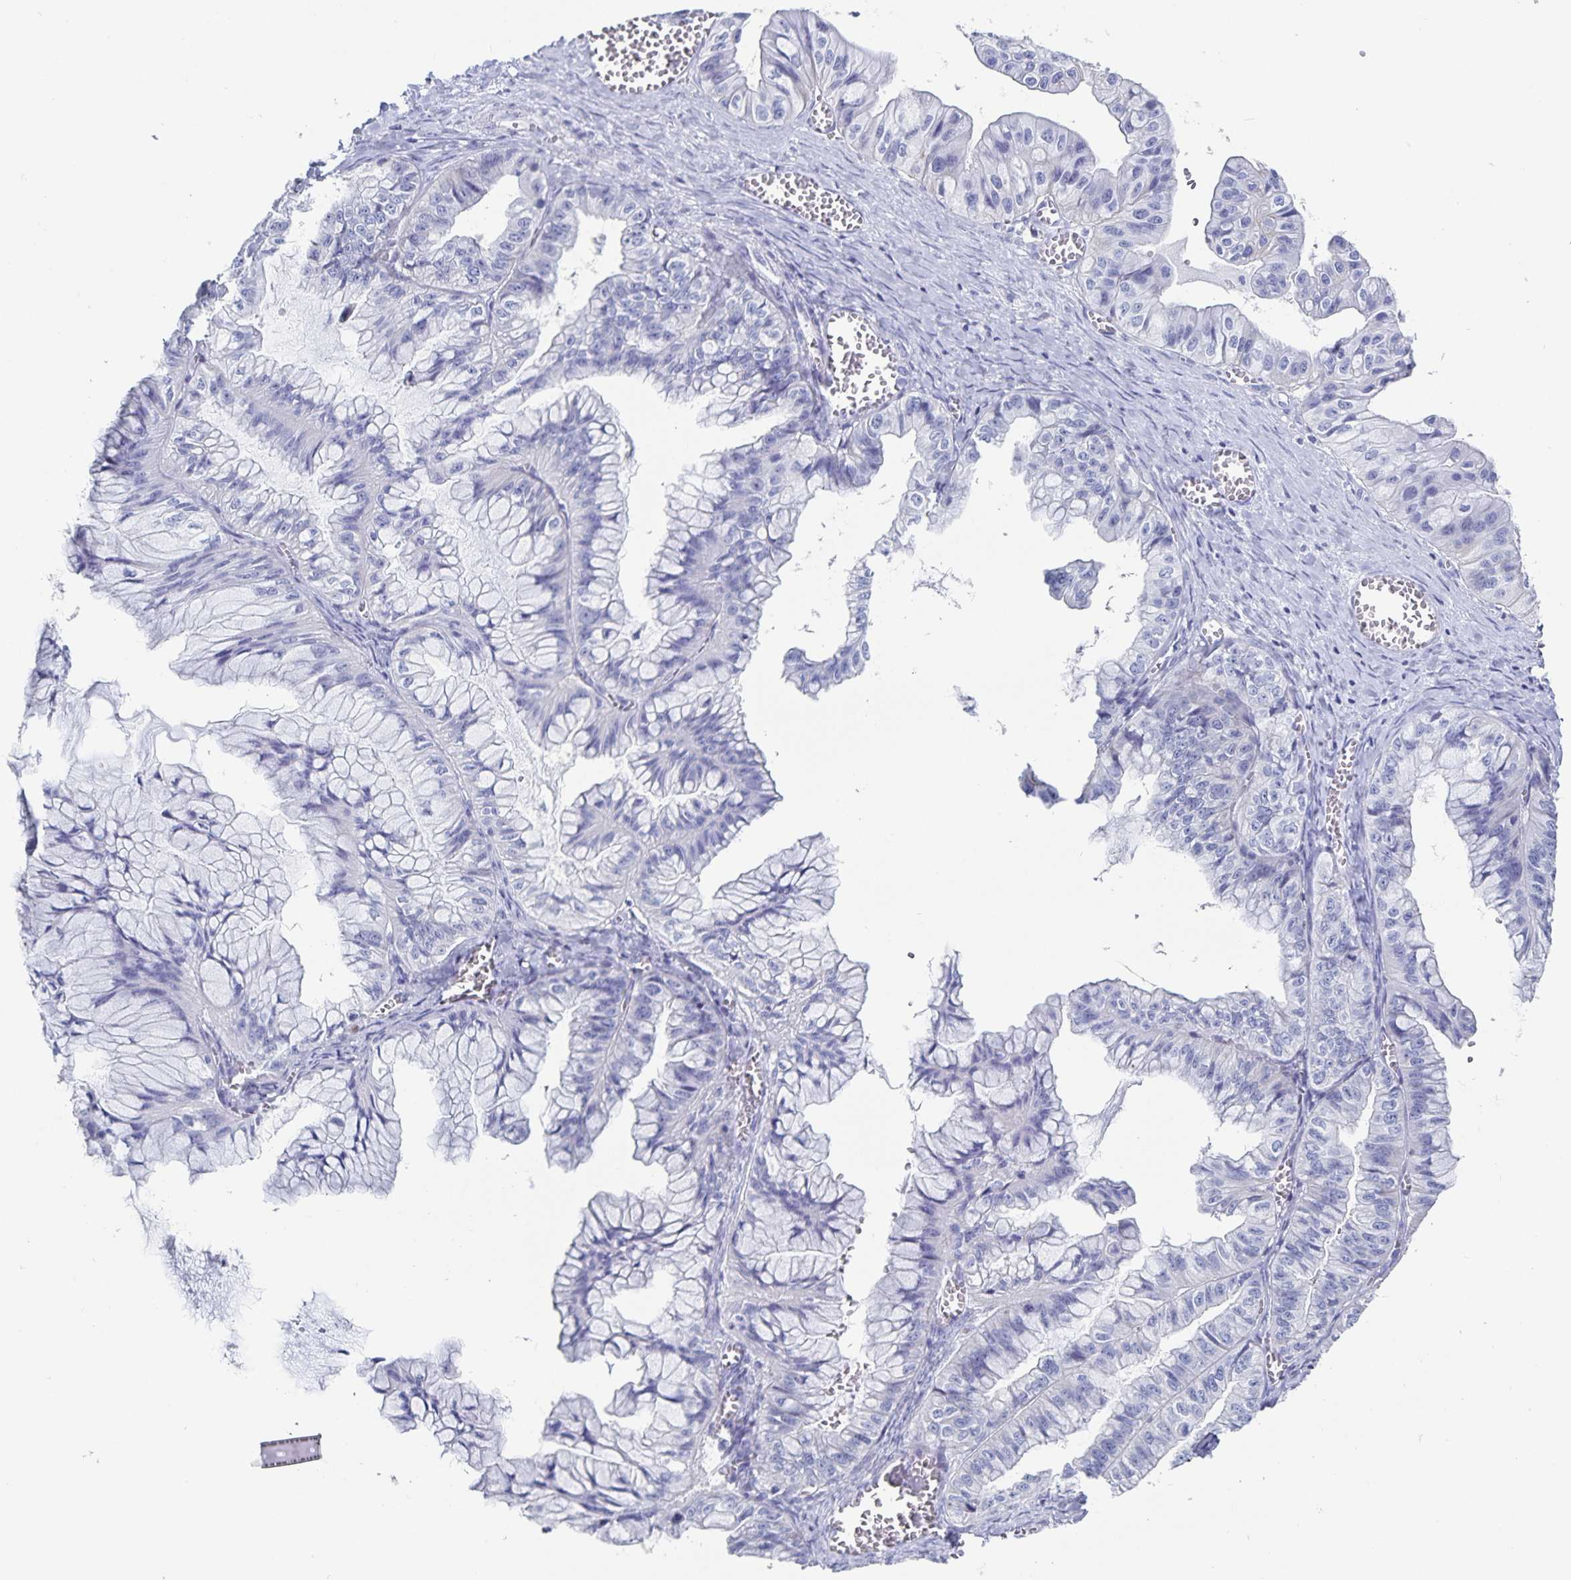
{"staining": {"intensity": "negative", "quantity": "none", "location": "none"}, "tissue": "ovarian cancer", "cell_type": "Tumor cells", "image_type": "cancer", "snomed": [{"axis": "morphology", "description": "Cystadenocarcinoma, mucinous, NOS"}, {"axis": "topography", "description": "Ovary"}], "caption": "Immunohistochemistry of mucinous cystadenocarcinoma (ovarian) reveals no expression in tumor cells.", "gene": "C19orf73", "patient": {"sex": "female", "age": 72}}